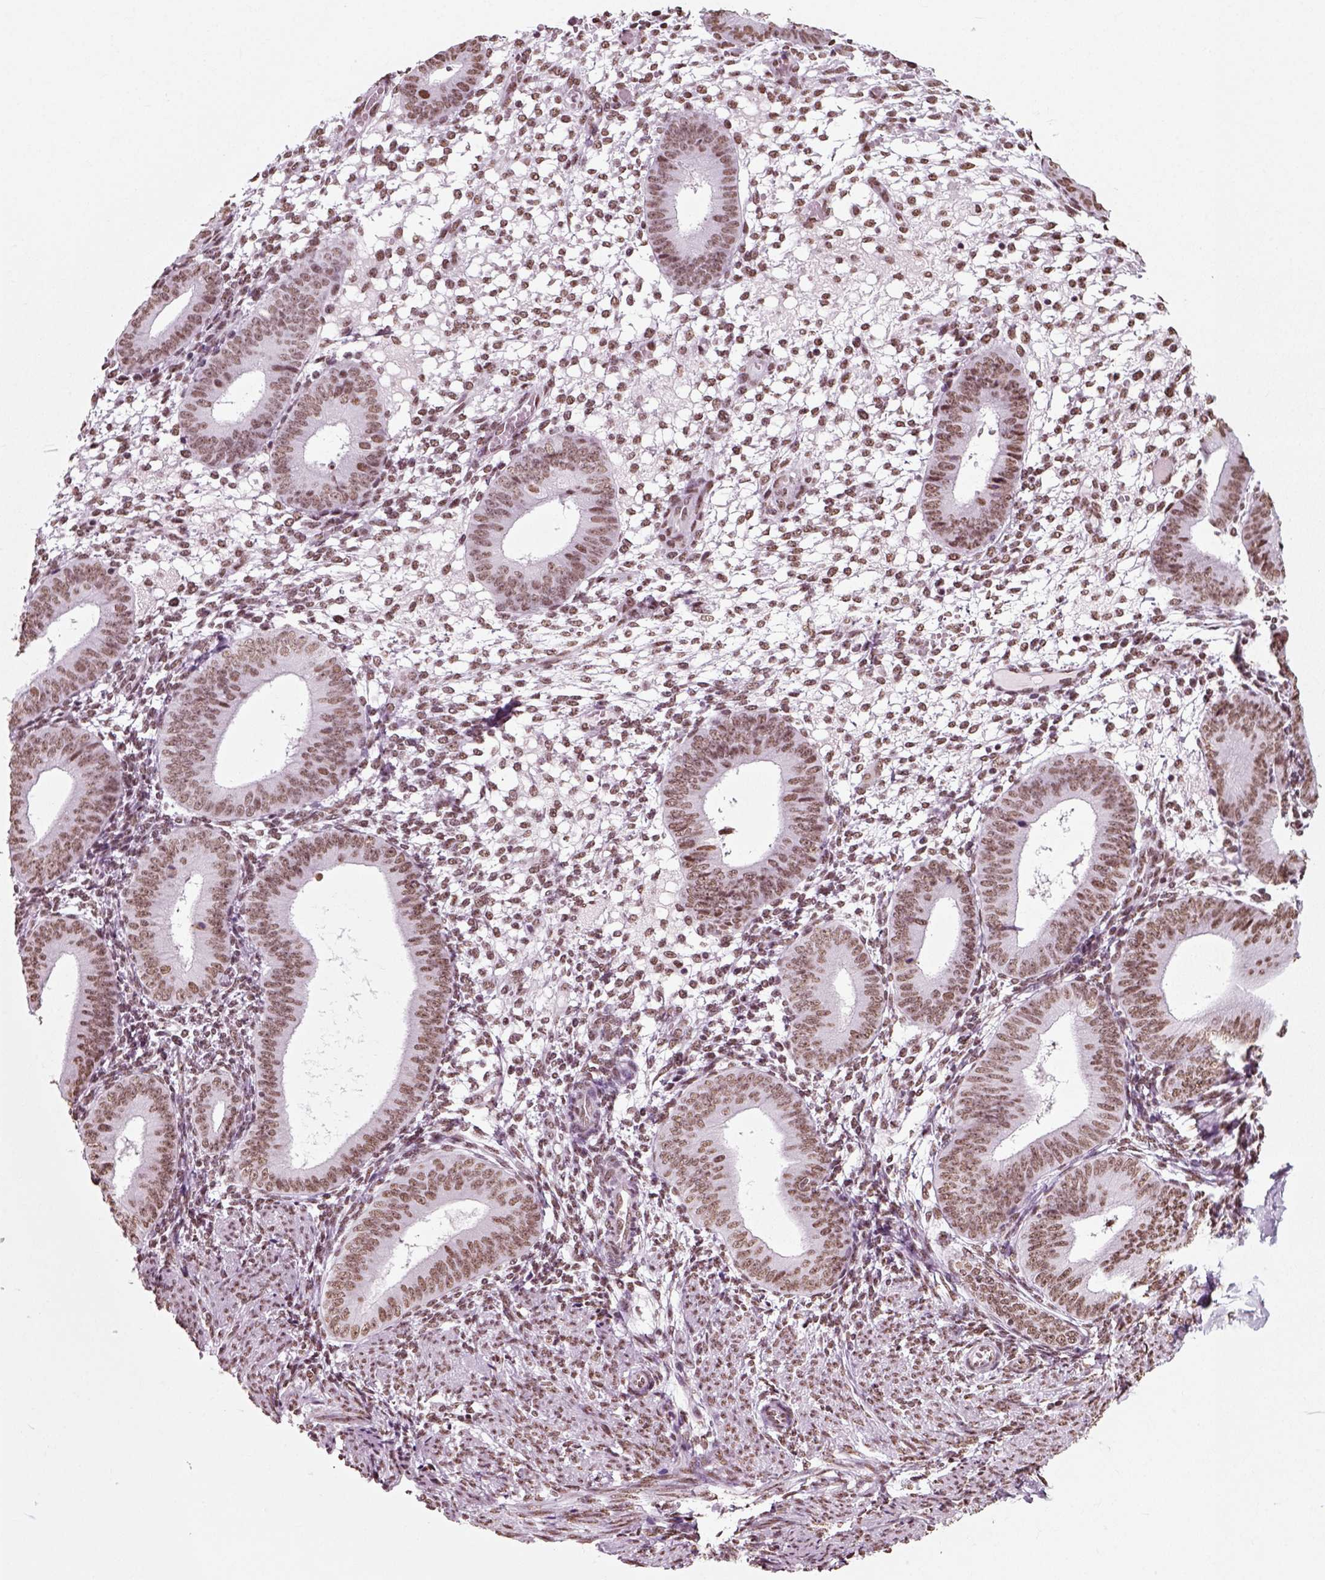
{"staining": {"intensity": "moderate", "quantity": ">75%", "location": "nuclear"}, "tissue": "endometrium", "cell_type": "Cells in endometrial stroma", "image_type": "normal", "snomed": [{"axis": "morphology", "description": "Normal tissue, NOS"}, {"axis": "topography", "description": "Endometrium"}], "caption": "Cells in endometrial stroma show moderate nuclear expression in about >75% of cells in benign endometrium. Immunohistochemistry (ihc) stains the protein of interest in brown and the nuclei are stained blue.", "gene": "POLR1H", "patient": {"sex": "female", "age": 39}}